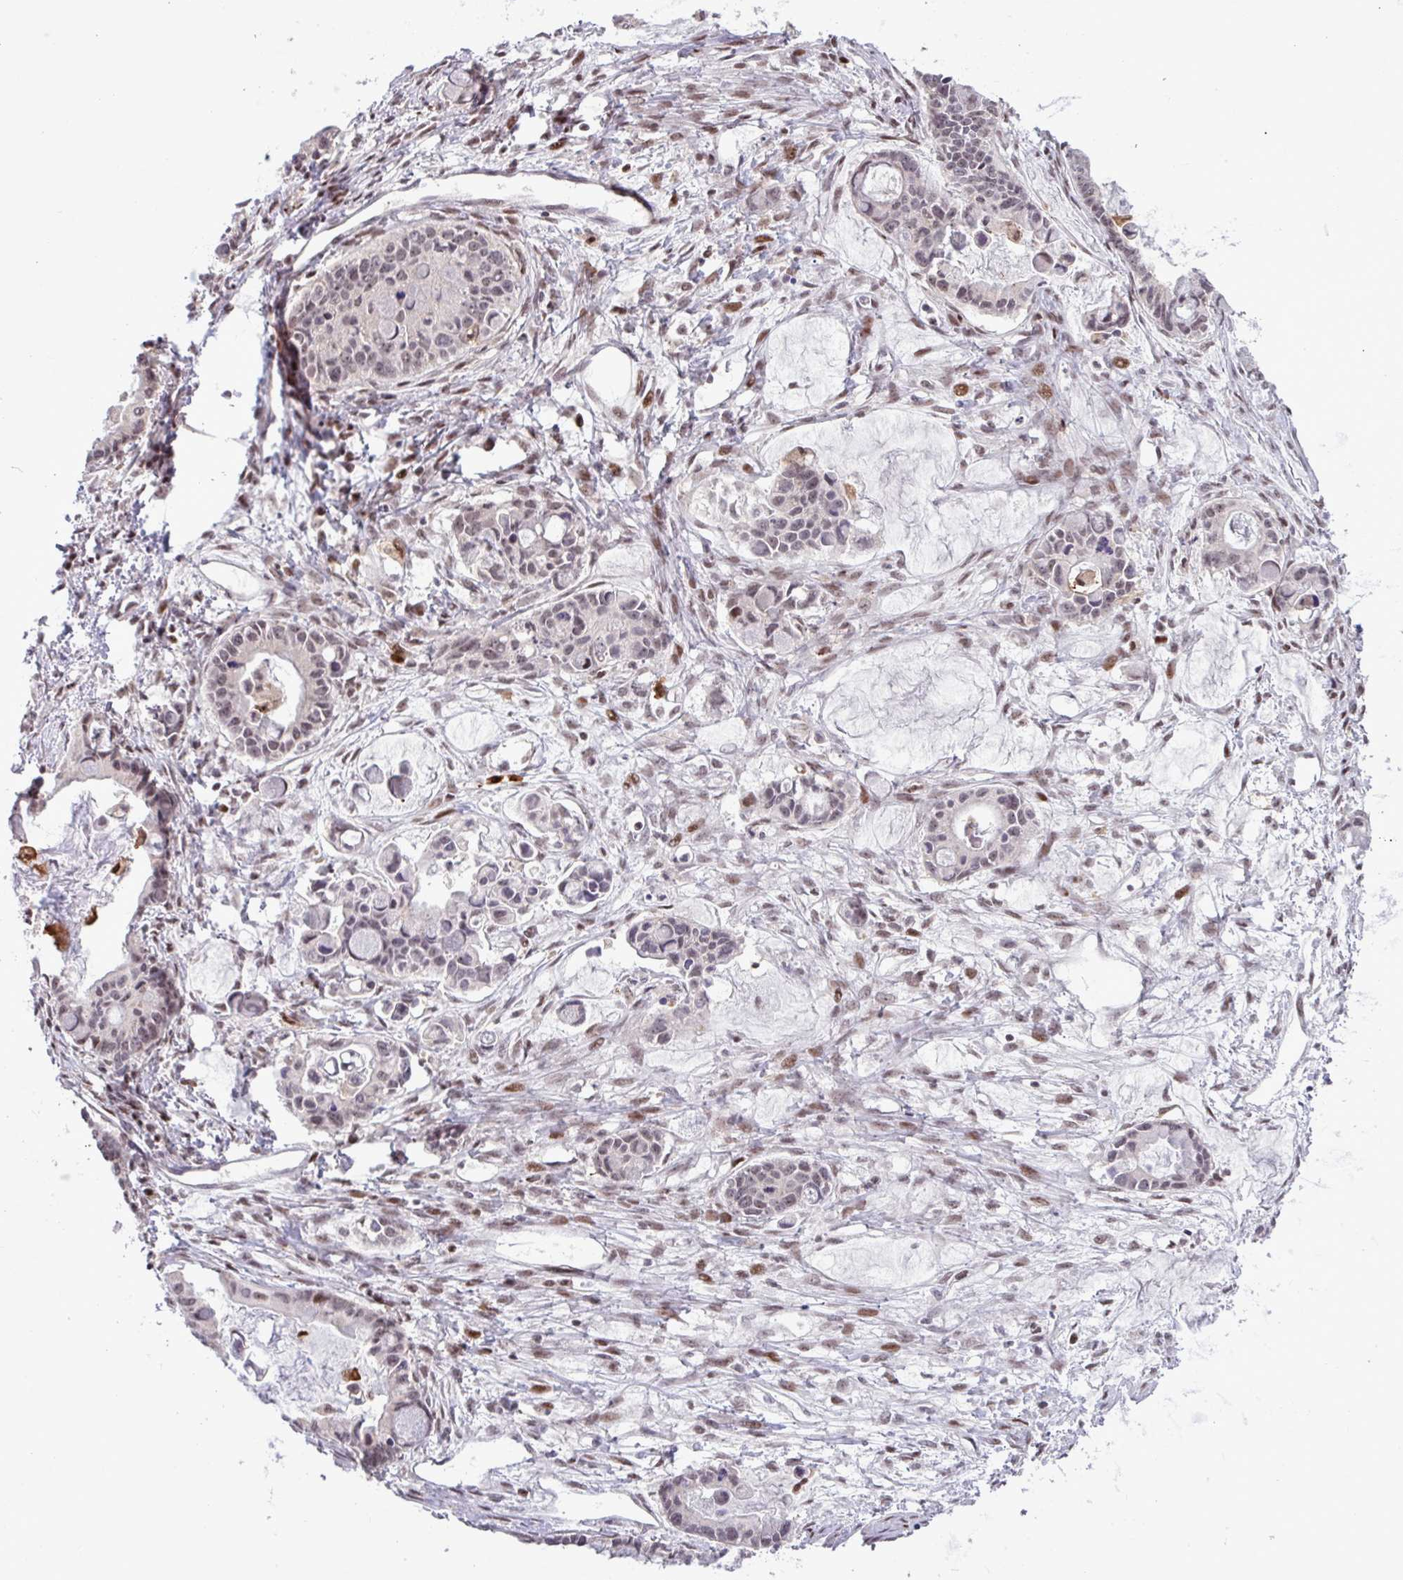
{"staining": {"intensity": "moderate", "quantity": "<25%", "location": "nuclear"}, "tissue": "ovarian cancer", "cell_type": "Tumor cells", "image_type": "cancer", "snomed": [{"axis": "morphology", "description": "Cystadenocarcinoma, mucinous, NOS"}, {"axis": "topography", "description": "Ovary"}], "caption": "Mucinous cystadenocarcinoma (ovarian) tissue displays moderate nuclear staining in about <25% of tumor cells (Stains: DAB (3,3'-diaminobenzidine) in brown, nuclei in blue, Microscopy: brightfield microscopy at high magnification).", "gene": "BRD3", "patient": {"sex": "female", "age": 63}}